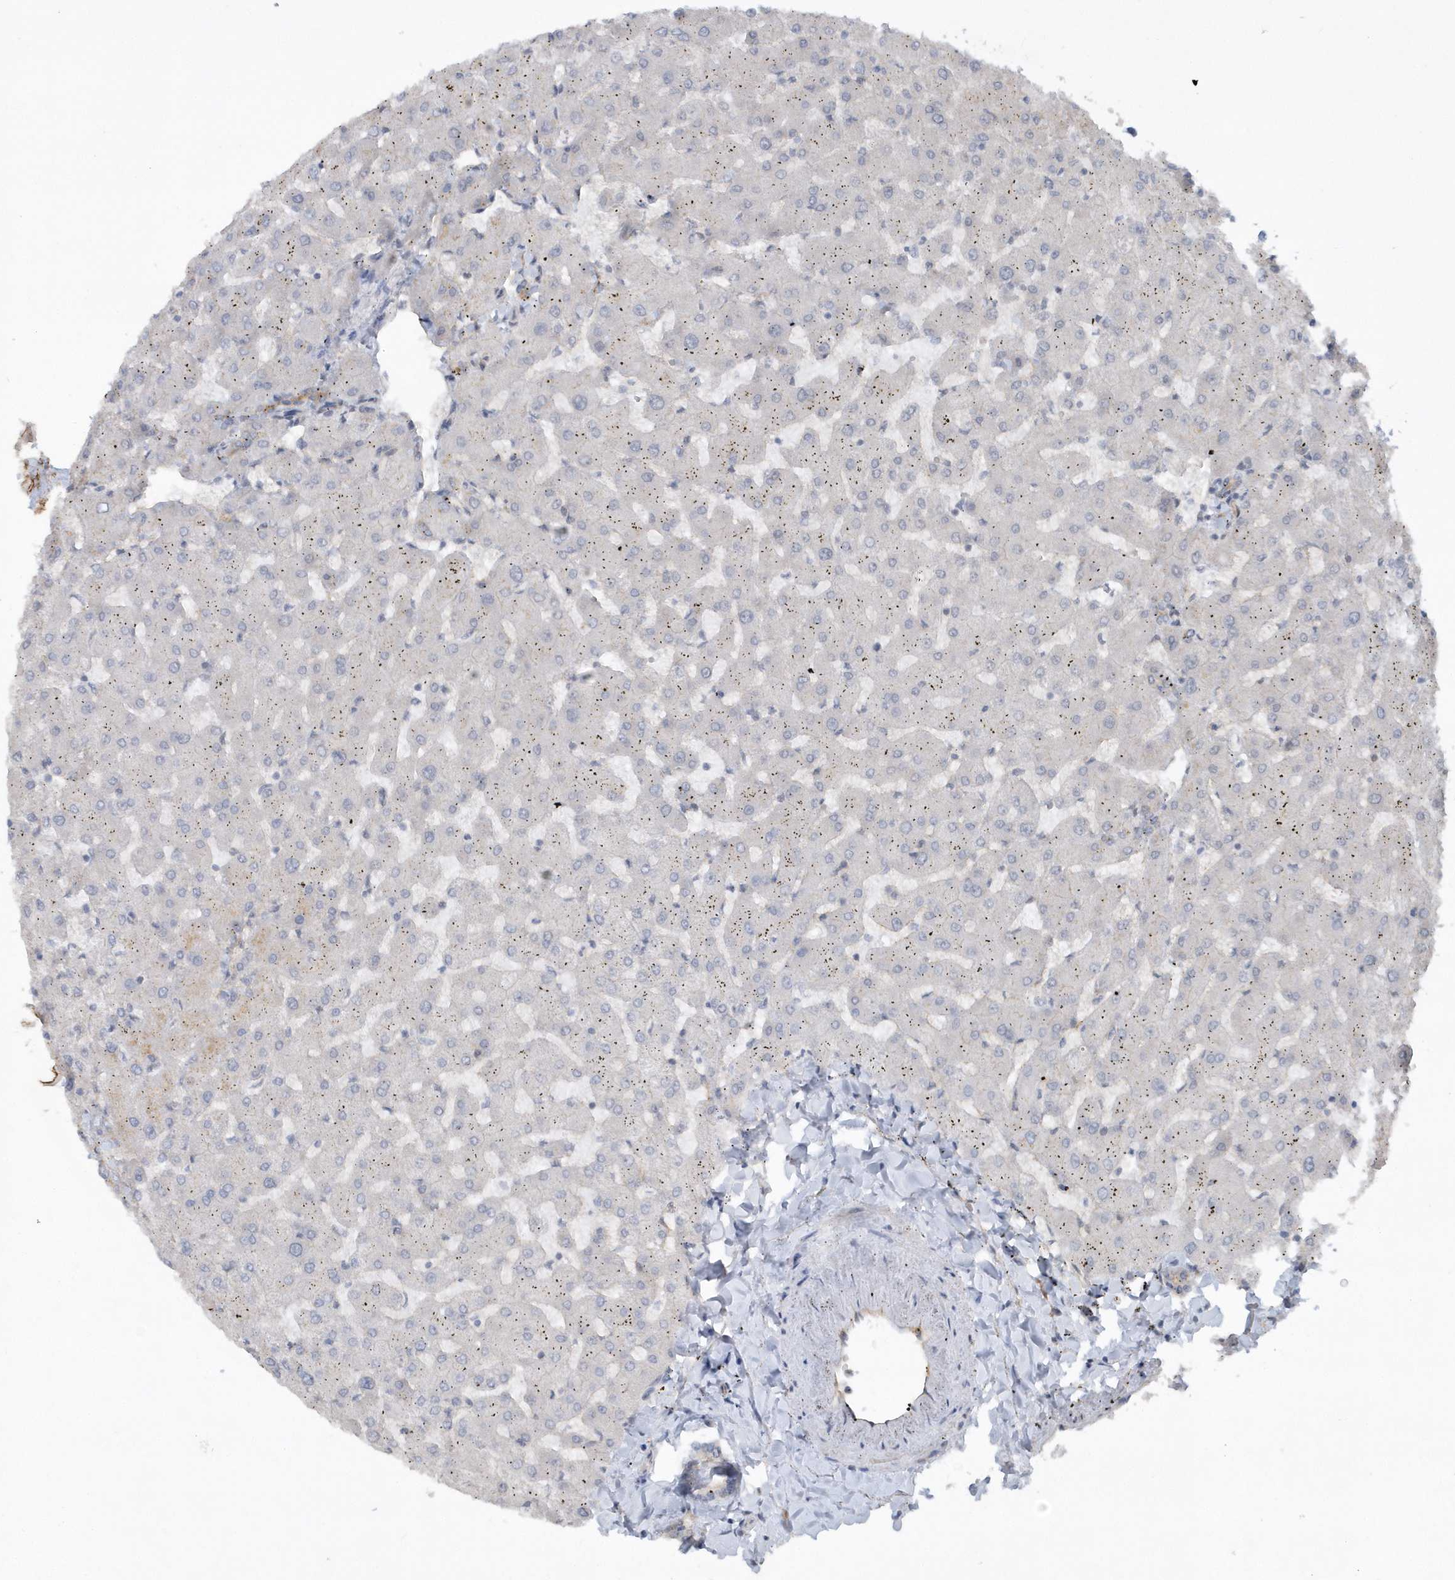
{"staining": {"intensity": "moderate", "quantity": "25%-75%", "location": "cytoplasmic/membranous"}, "tissue": "liver", "cell_type": "Cholangiocytes", "image_type": "normal", "snomed": [{"axis": "morphology", "description": "Normal tissue, NOS"}, {"axis": "topography", "description": "Liver"}], "caption": "IHC (DAB) staining of benign liver exhibits moderate cytoplasmic/membranous protein staining in approximately 25%-75% of cholangiocytes.", "gene": "RAI14", "patient": {"sex": "female", "age": 63}}